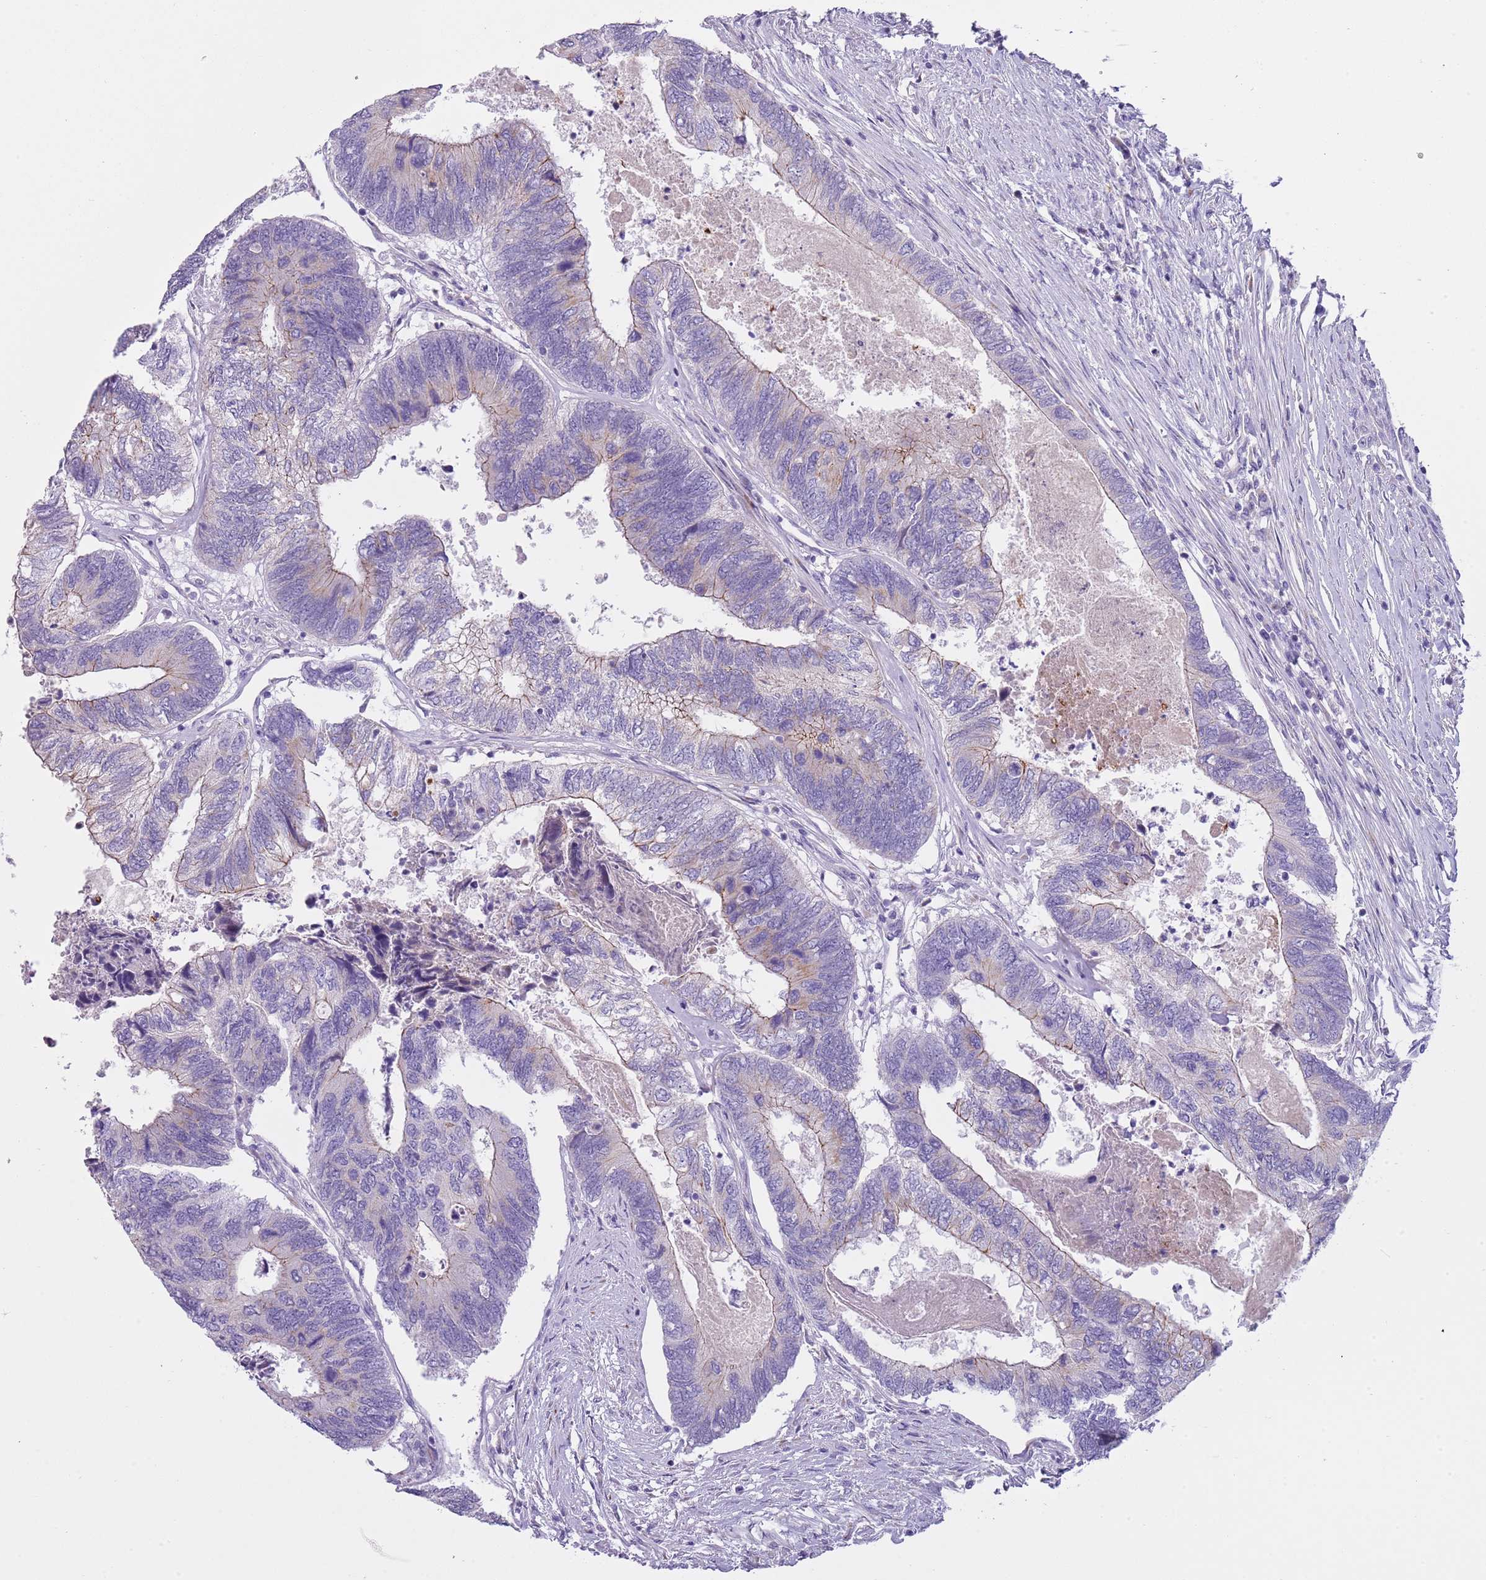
{"staining": {"intensity": "weak", "quantity": "<25%", "location": "cytoplasmic/membranous"}, "tissue": "colorectal cancer", "cell_type": "Tumor cells", "image_type": "cancer", "snomed": [{"axis": "morphology", "description": "Adenocarcinoma, NOS"}, {"axis": "topography", "description": "Colon"}], "caption": "Human adenocarcinoma (colorectal) stained for a protein using IHC exhibits no positivity in tumor cells.", "gene": "NBPF6", "patient": {"sex": "female", "age": 67}}